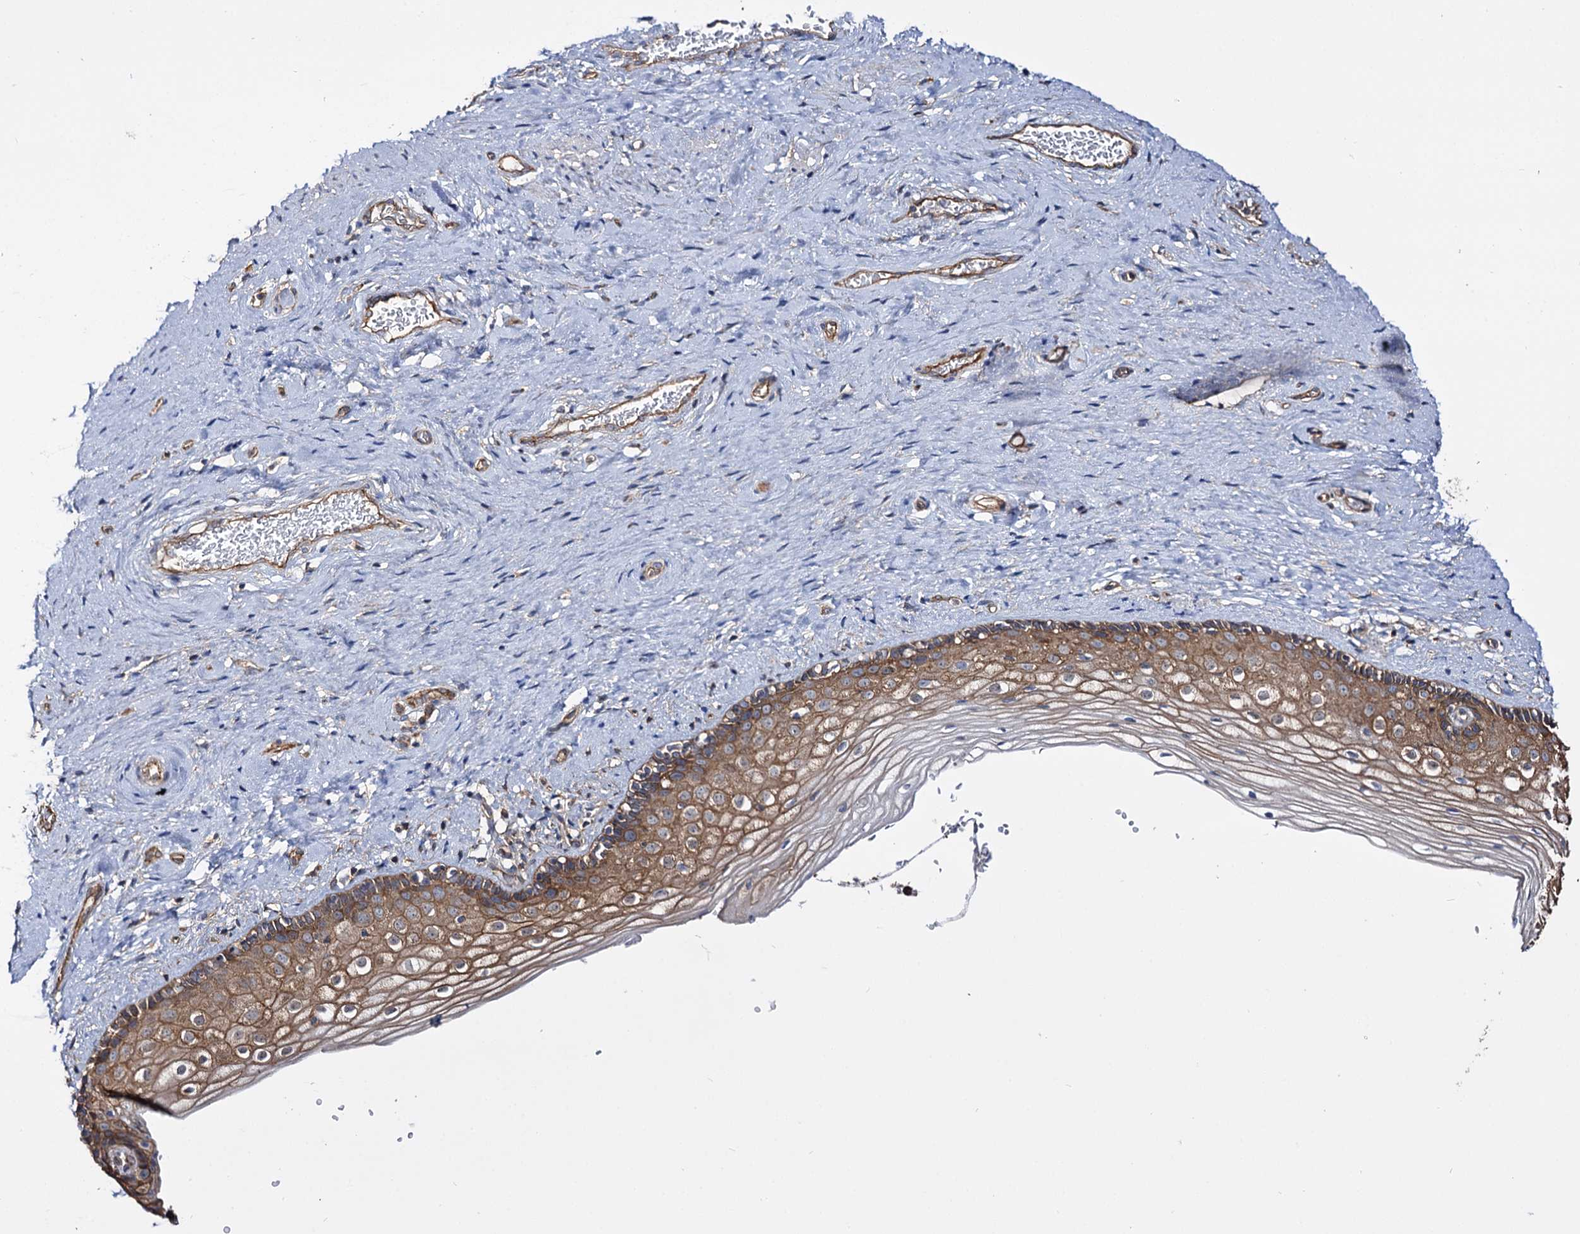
{"staining": {"intensity": "moderate", "quantity": ">75%", "location": "cytoplasmic/membranous"}, "tissue": "vagina", "cell_type": "Squamous epithelial cells", "image_type": "normal", "snomed": [{"axis": "morphology", "description": "Normal tissue, NOS"}, {"axis": "topography", "description": "Vagina"}], "caption": "Immunohistochemical staining of normal human vagina demonstrates >75% levels of moderate cytoplasmic/membranous protein expression in about >75% of squamous epithelial cells. (IHC, brightfield microscopy, high magnification).", "gene": "IDI1", "patient": {"sex": "female", "age": 46}}